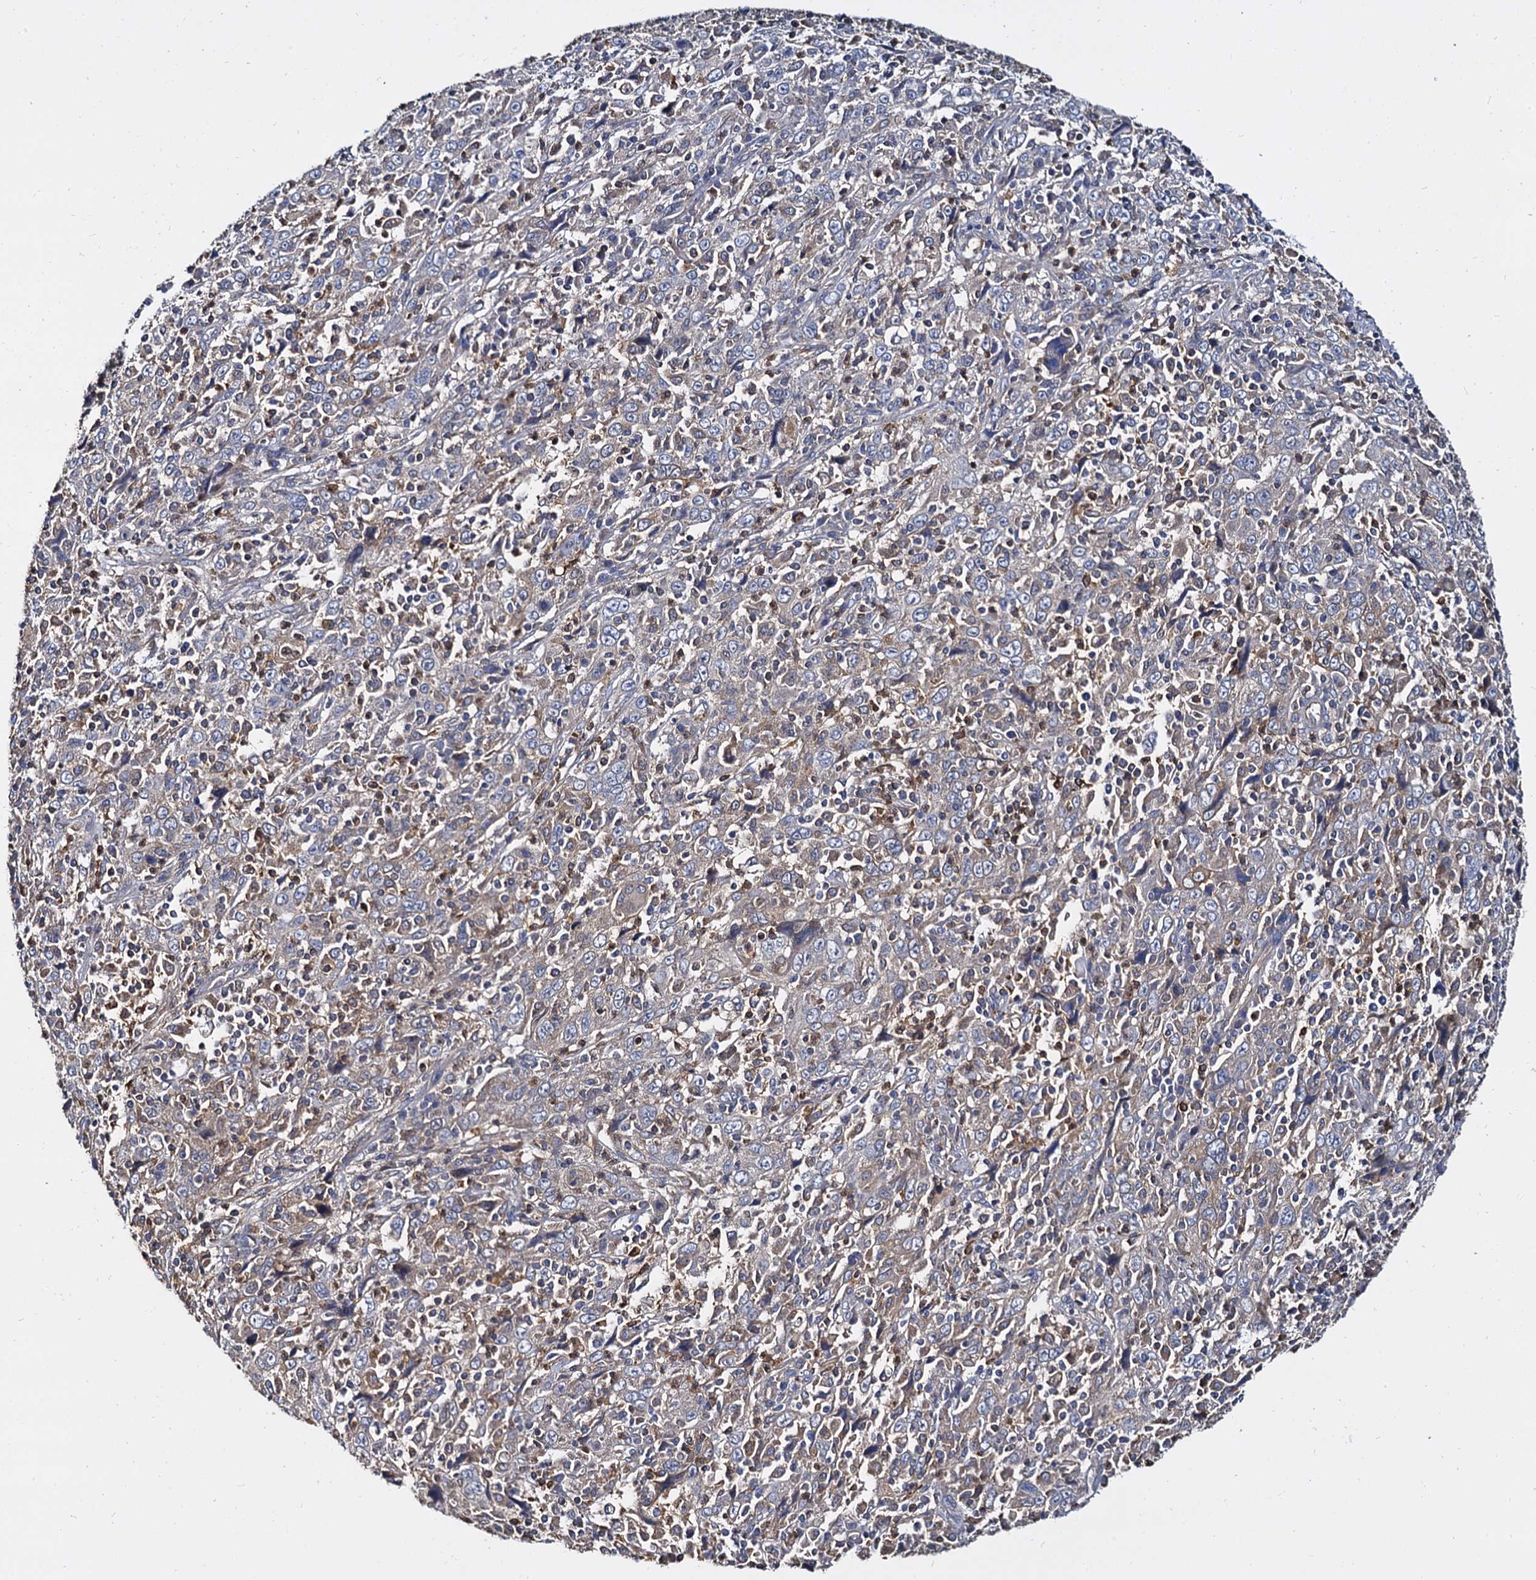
{"staining": {"intensity": "negative", "quantity": "none", "location": "none"}, "tissue": "cervical cancer", "cell_type": "Tumor cells", "image_type": "cancer", "snomed": [{"axis": "morphology", "description": "Squamous cell carcinoma, NOS"}, {"axis": "topography", "description": "Cervix"}], "caption": "Immunohistochemistry of human cervical squamous cell carcinoma displays no staining in tumor cells. (Immunohistochemistry, brightfield microscopy, high magnification).", "gene": "ANKRD13A", "patient": {"sex": "female", "age": 46}}